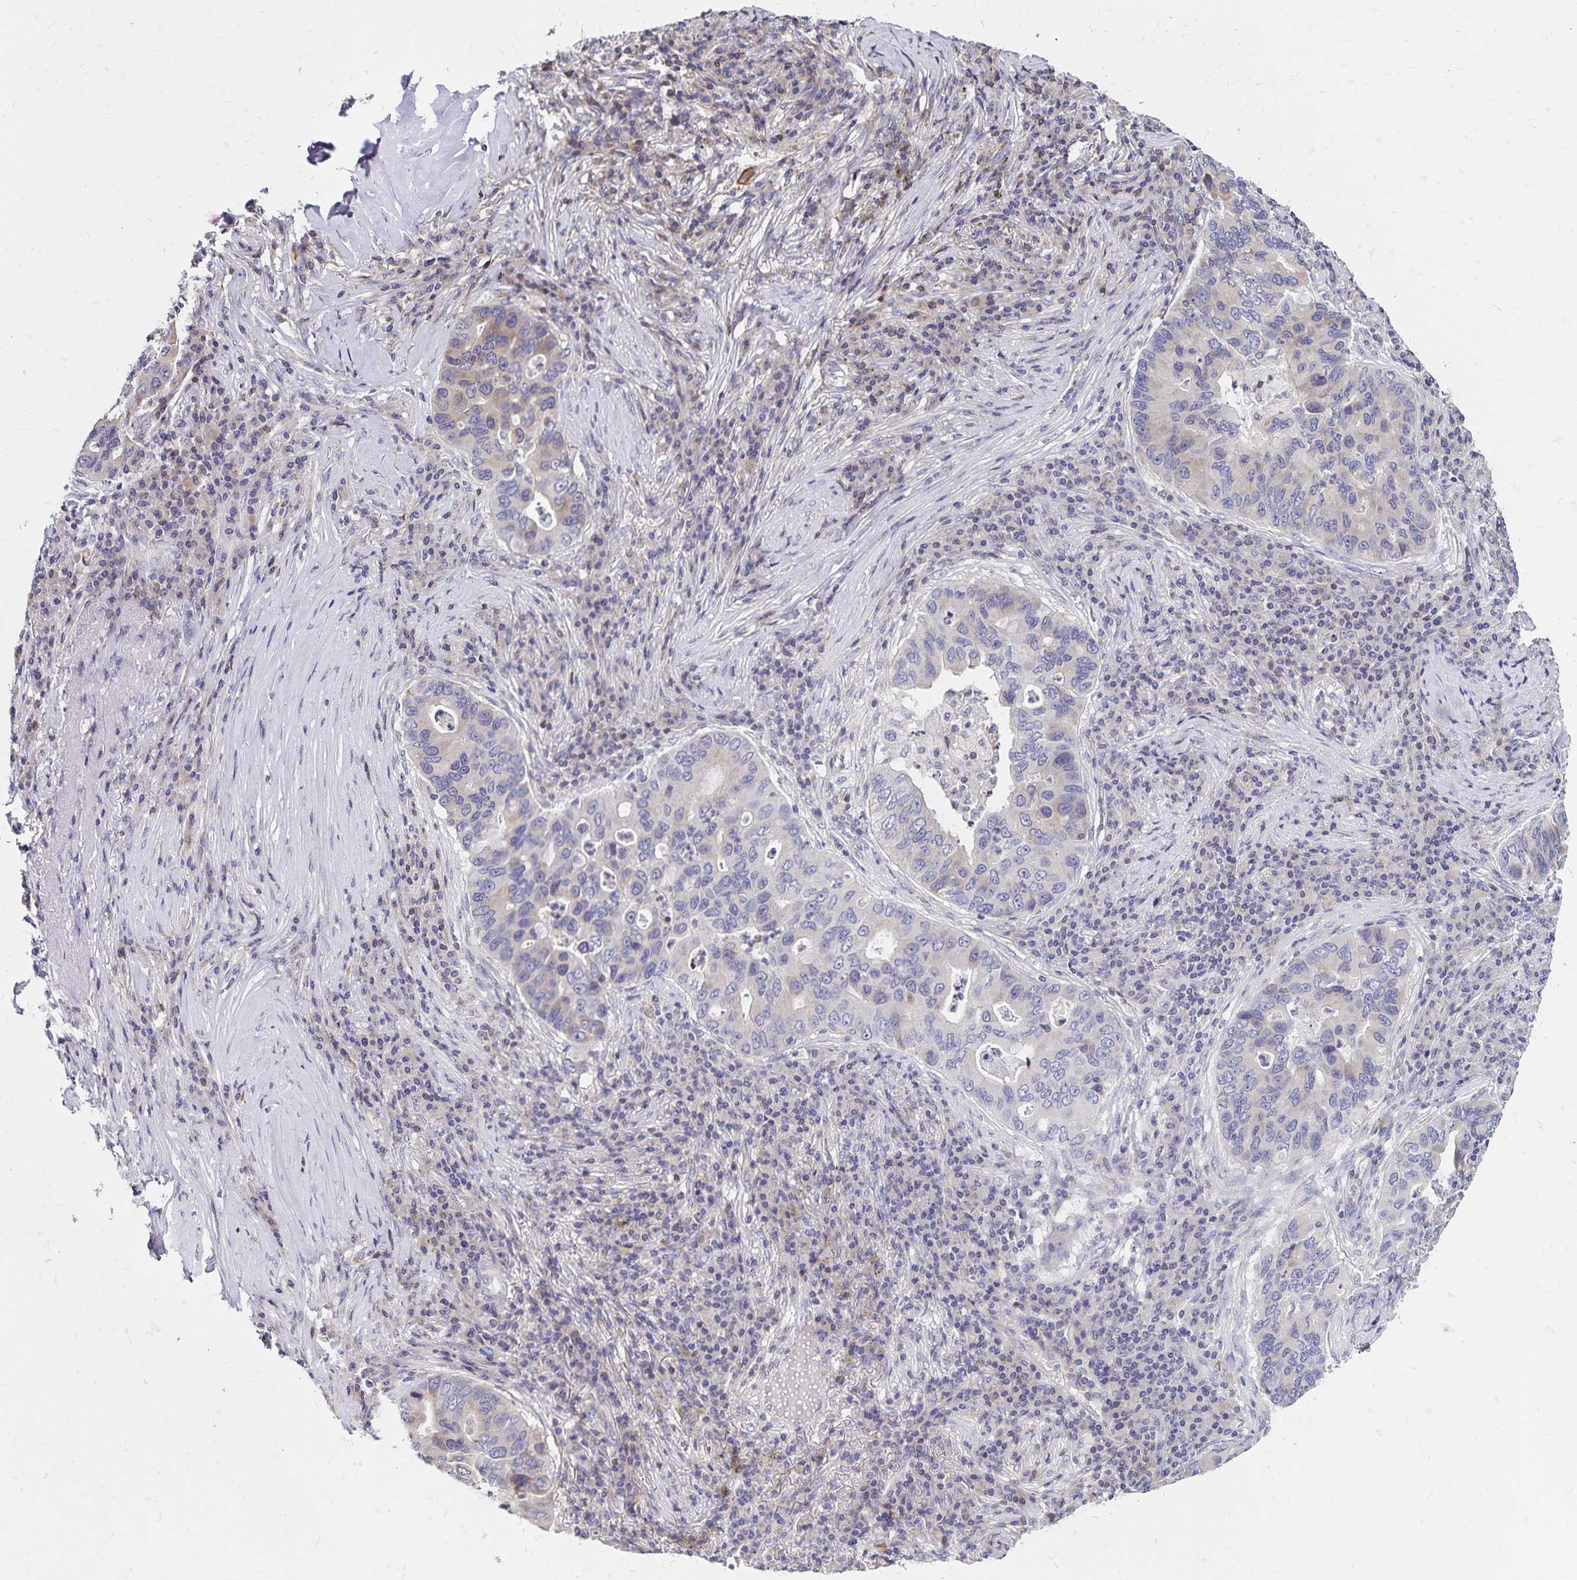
{"staining": {"intensity": "negative", "quantity": "none", "location": "none"}, "tissue": "lung cancer", "cell_type": "Tumor cells", "image_type": "cancer", "snomed": [{"axis": "morphology", "description": "Adenocarcinoma, NOS"}, {"axis": "morphology", "description": "Adenocarcinoma, metastatic, NOS"}, {"axis": "topography", "description": "Lymph node"}, {"axis": "topography", "description": "Lung"}], "caption": "Histopathology image shows no significant protein staining in tumor cells of adenocarcinoma (lung).", "gene": "NAGPA", "patient": {"sex": "female", "age": 54}}